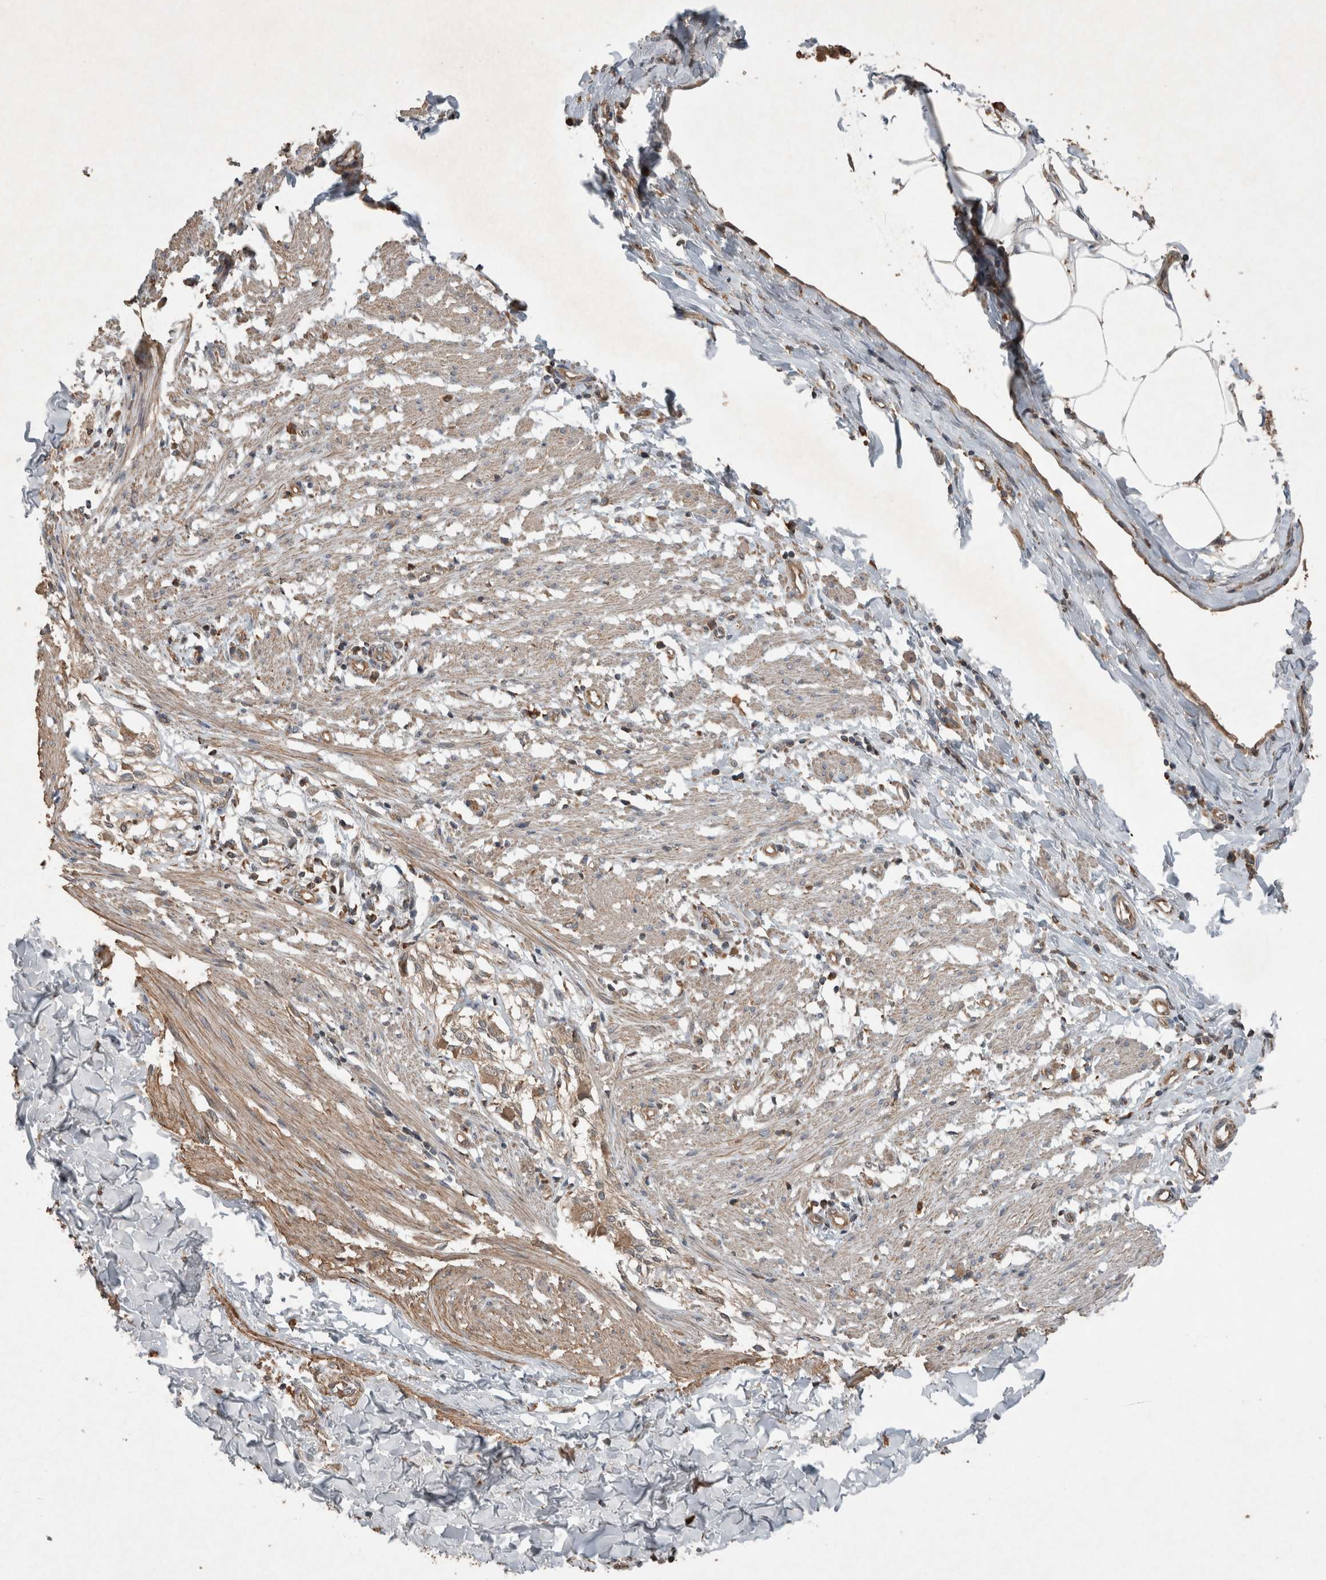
{"staining": {"intensity": "weak", "quantity": ">75%", "location": "cytoplasmic/membranous"}, "tissue": "smooth muscle", "cell_type": "Smooth muscle cells", "image_type": "normal", "snomed": [{"axis": "morphology", "description": "Normal tissue, NOS"}, {"axis": "morphology", "description": "Adenocarcinoma, NOS"}, {"axis": "topography", "description": "Smooth muscle"}, {"axis": "topography", "description": "Colon"}], "caption": "Protein positivity by IHC reveals weak cytoplasmic/membranous expression in approximately >75% of smooth muscle cells in normal smooth muscle.", "gene": "KLK14", "patient": {"sex": "male", "age": 14}}